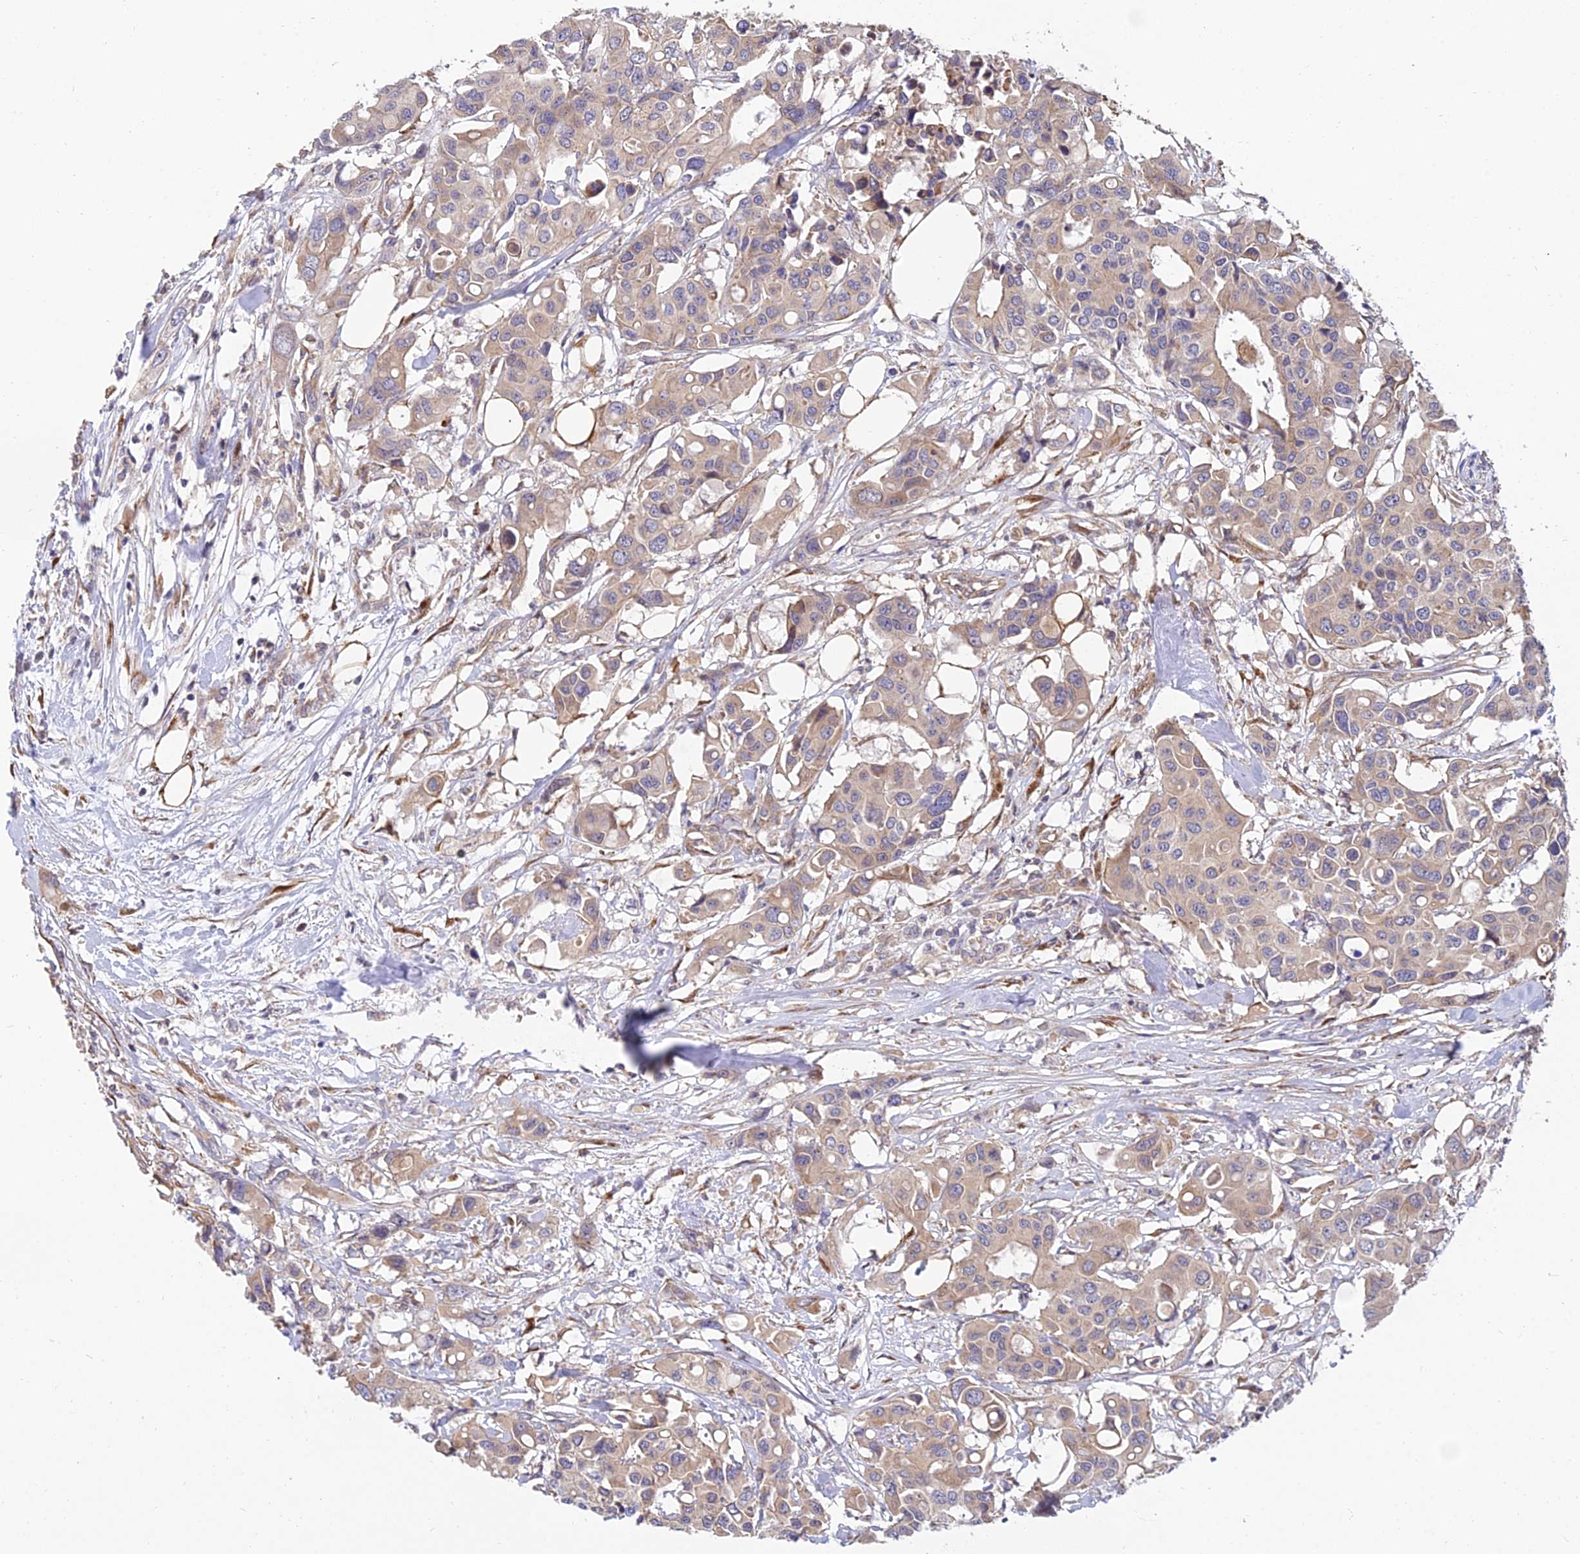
{"staining": {"intensity": "moderate", "quantity": ">75%", "location": "cytoplasmic/membranous"}, "tissue": "colorectal cancer", "cell_type": "Tumor cells", "image_type": "cancer", "snomed": [{"axis": "morphology", "description": "Adenocarcinoma, NOS"}, {"axis": "topography", "description": "Colon"}], "caption": "Moderate cytoplasmic/membranous expression is present in about >75% of tumor cells in adenocarcinoma (colorectal).", "gene": "ARL8B", "patient": {"sex": "male", "age": 77}}